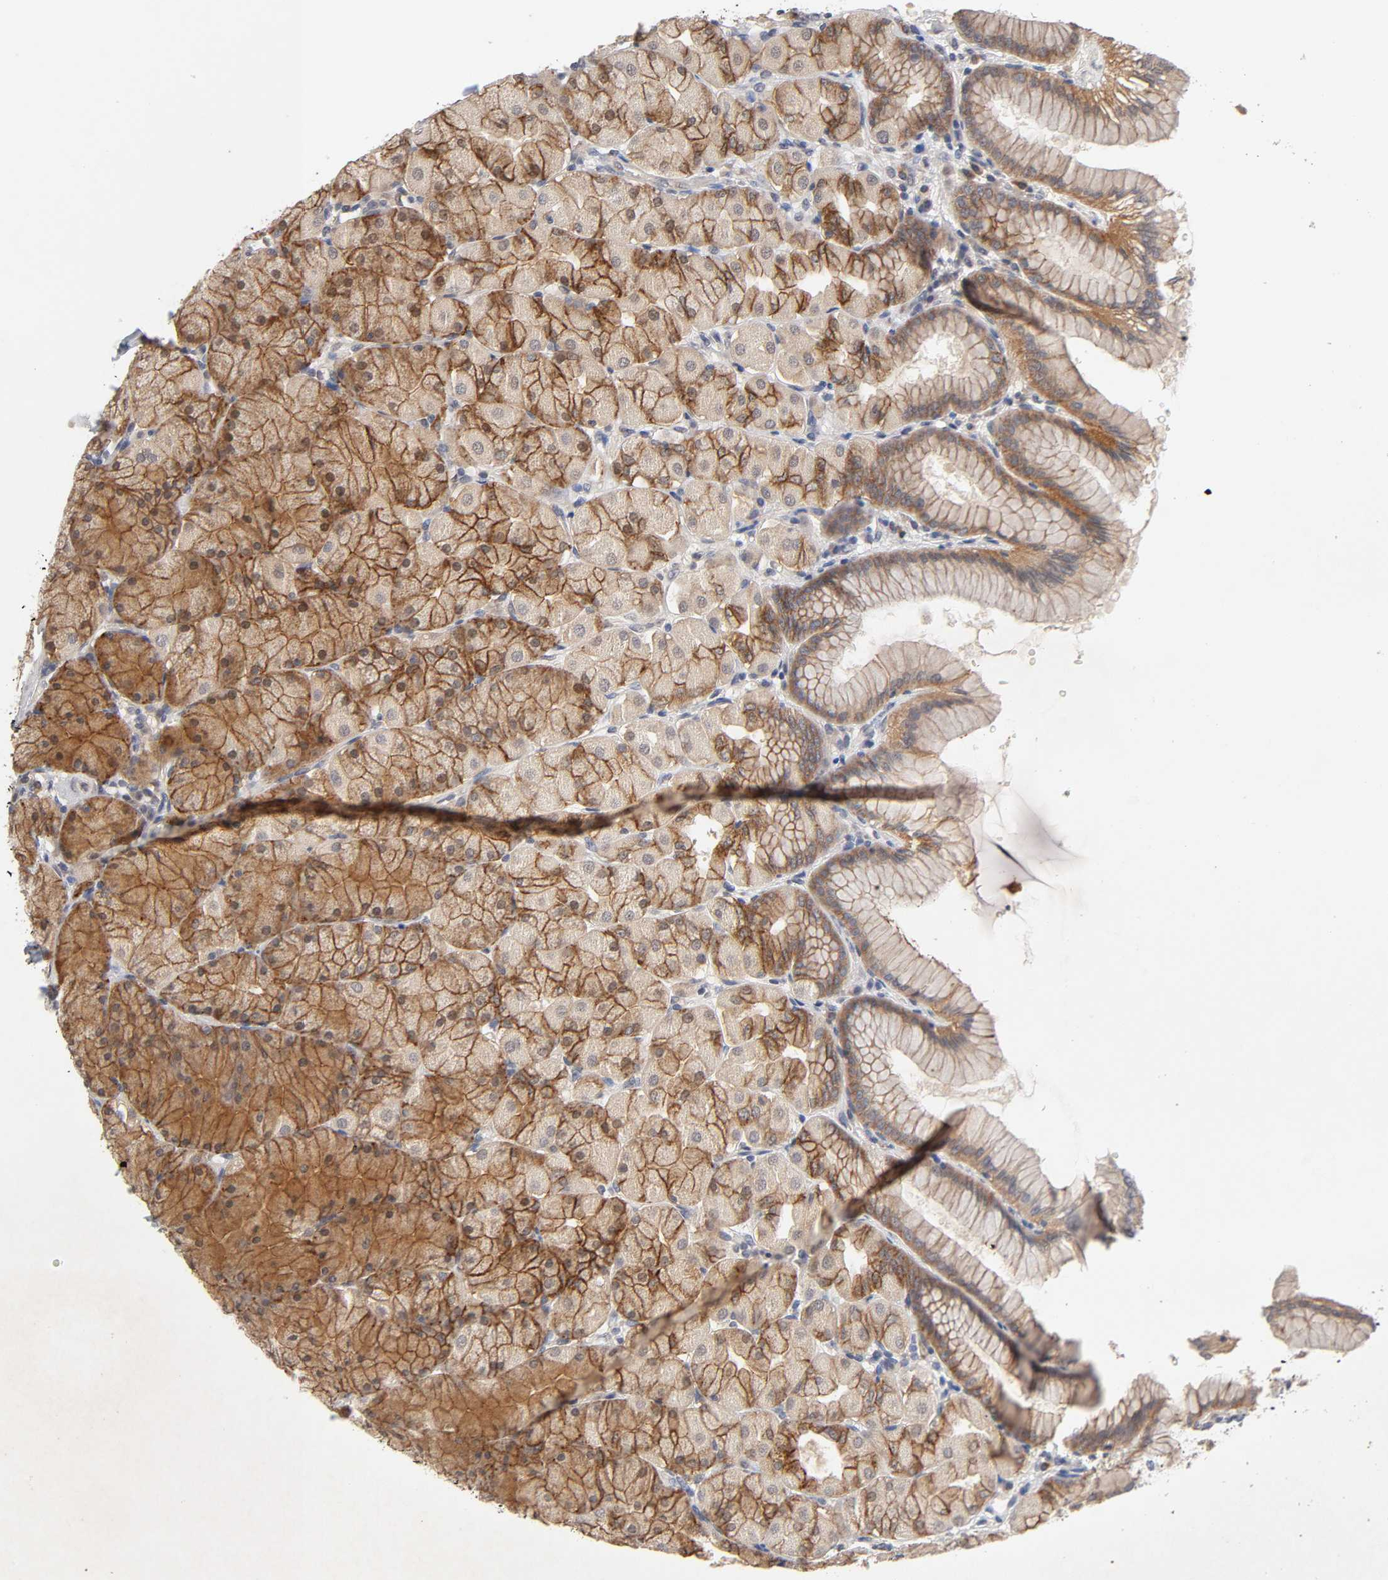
{"staining": {"intensity": "moderate", "quantity": ">75%", "location": "cytoplasmic/membranous"}, "tissue": "stomach", "cell_type": "Glandular cells", "image_type": "normal", "snomed": [{"axis": "morphology", "description": "Normal tissue, NOS"}, {"axis": "topography", "description": "Stomach, upper"}], "caption": "Immunohistochemical staining of benign stomach reveals medium levels of moderate cytoplasmic/membranous staining in about >75% of glandular cells.", "gene": "CXADR", "patient": {"sex": "female", "age": 56}}